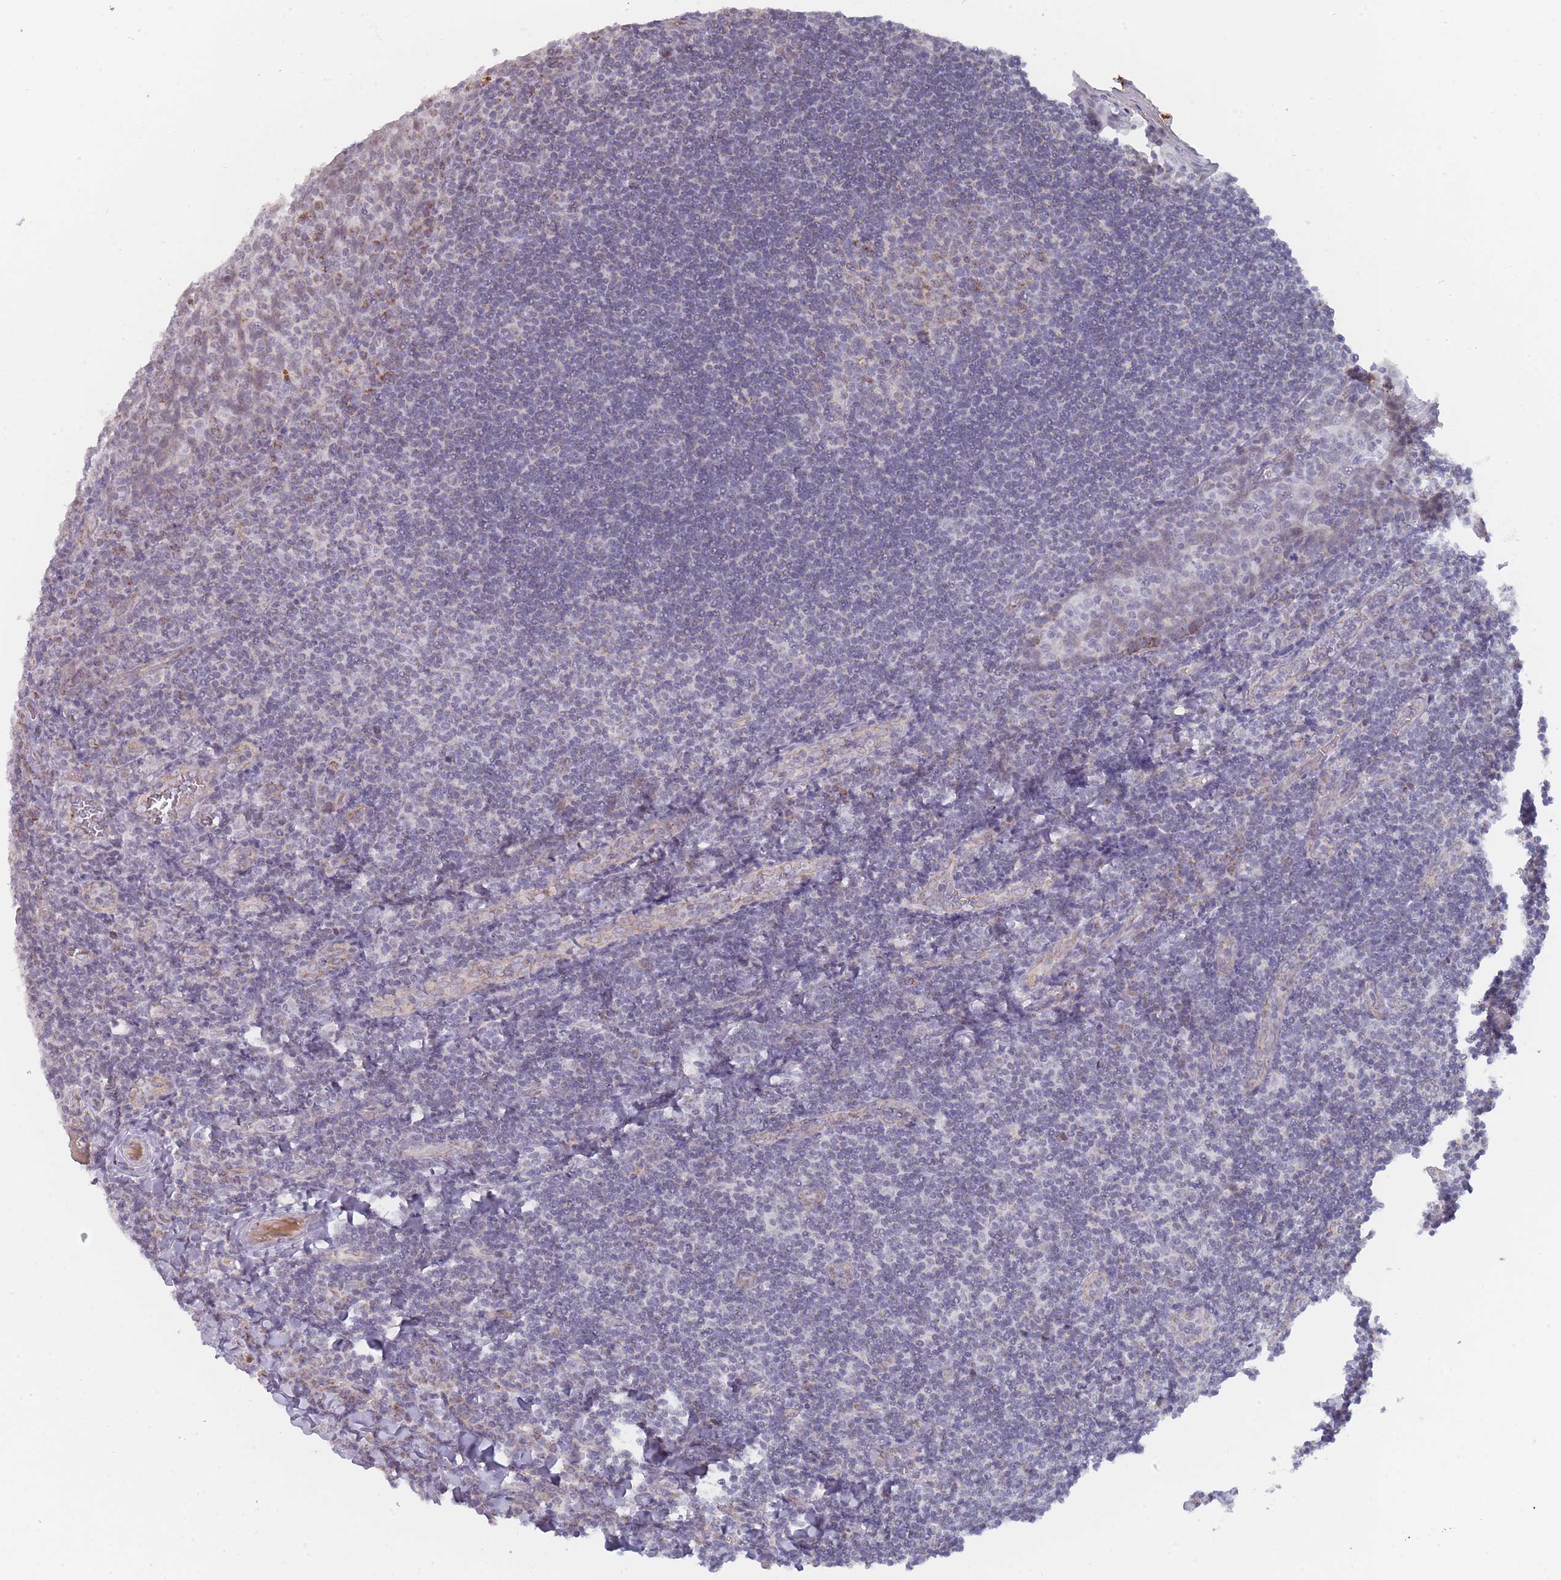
{"staining": {"intensity": "weak", "quantity": "<25%", "location": "cytoplasmic/membranous"}, "tissue": "tonsil", "cell_type": "Germinal center cells", "image_type": "normal", "snomed": [{"axis": "morphology", "description": "Normal tissue, NOS"}, {"axis": "topography", "description": "Tonsil"}], "caption": "Micrograph shows no protein positivity in germinal center cells of unremarkable tonsil.", "gene": "TRARG1", "patient": {"sex": "male", "age": 27}}